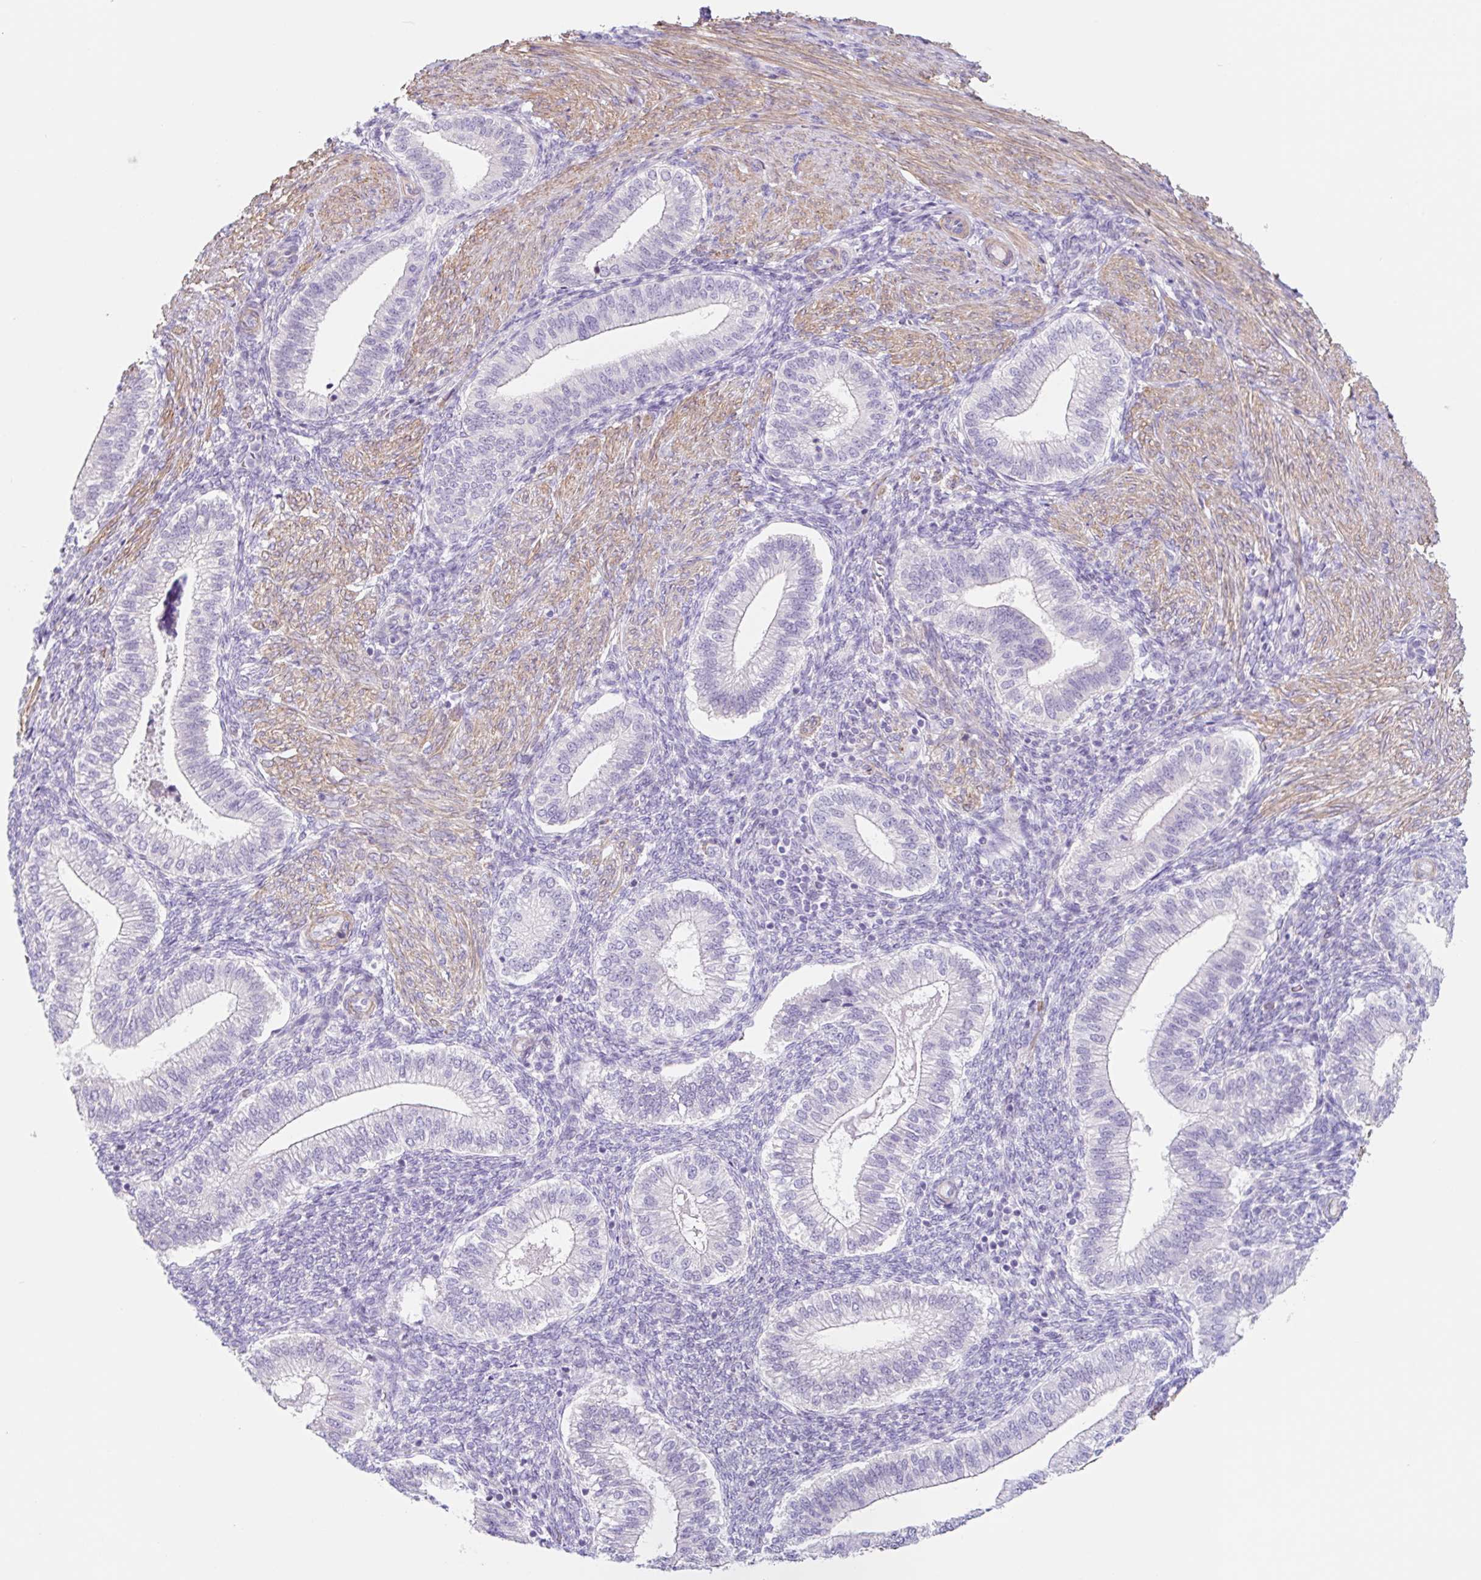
{"staining": {"intensity": "negative", "quantity": "none", "location": "none"}, "tissue": "endometrium", "cell_type": "Cells in endometrial stroma", "image_type": "normal", "snomed": [{"axis": "morphology", "description": "Normal tissue, NOS"}, {"axis": "topography", "description": "Endometrium"}], "caption": "Human endometrium stained for a protein using immunohistochemistry exhibits no staining in cells in endometrial stroma.", "gene": "DCAF17", "patient": {"sex": "female", "age": 25}}